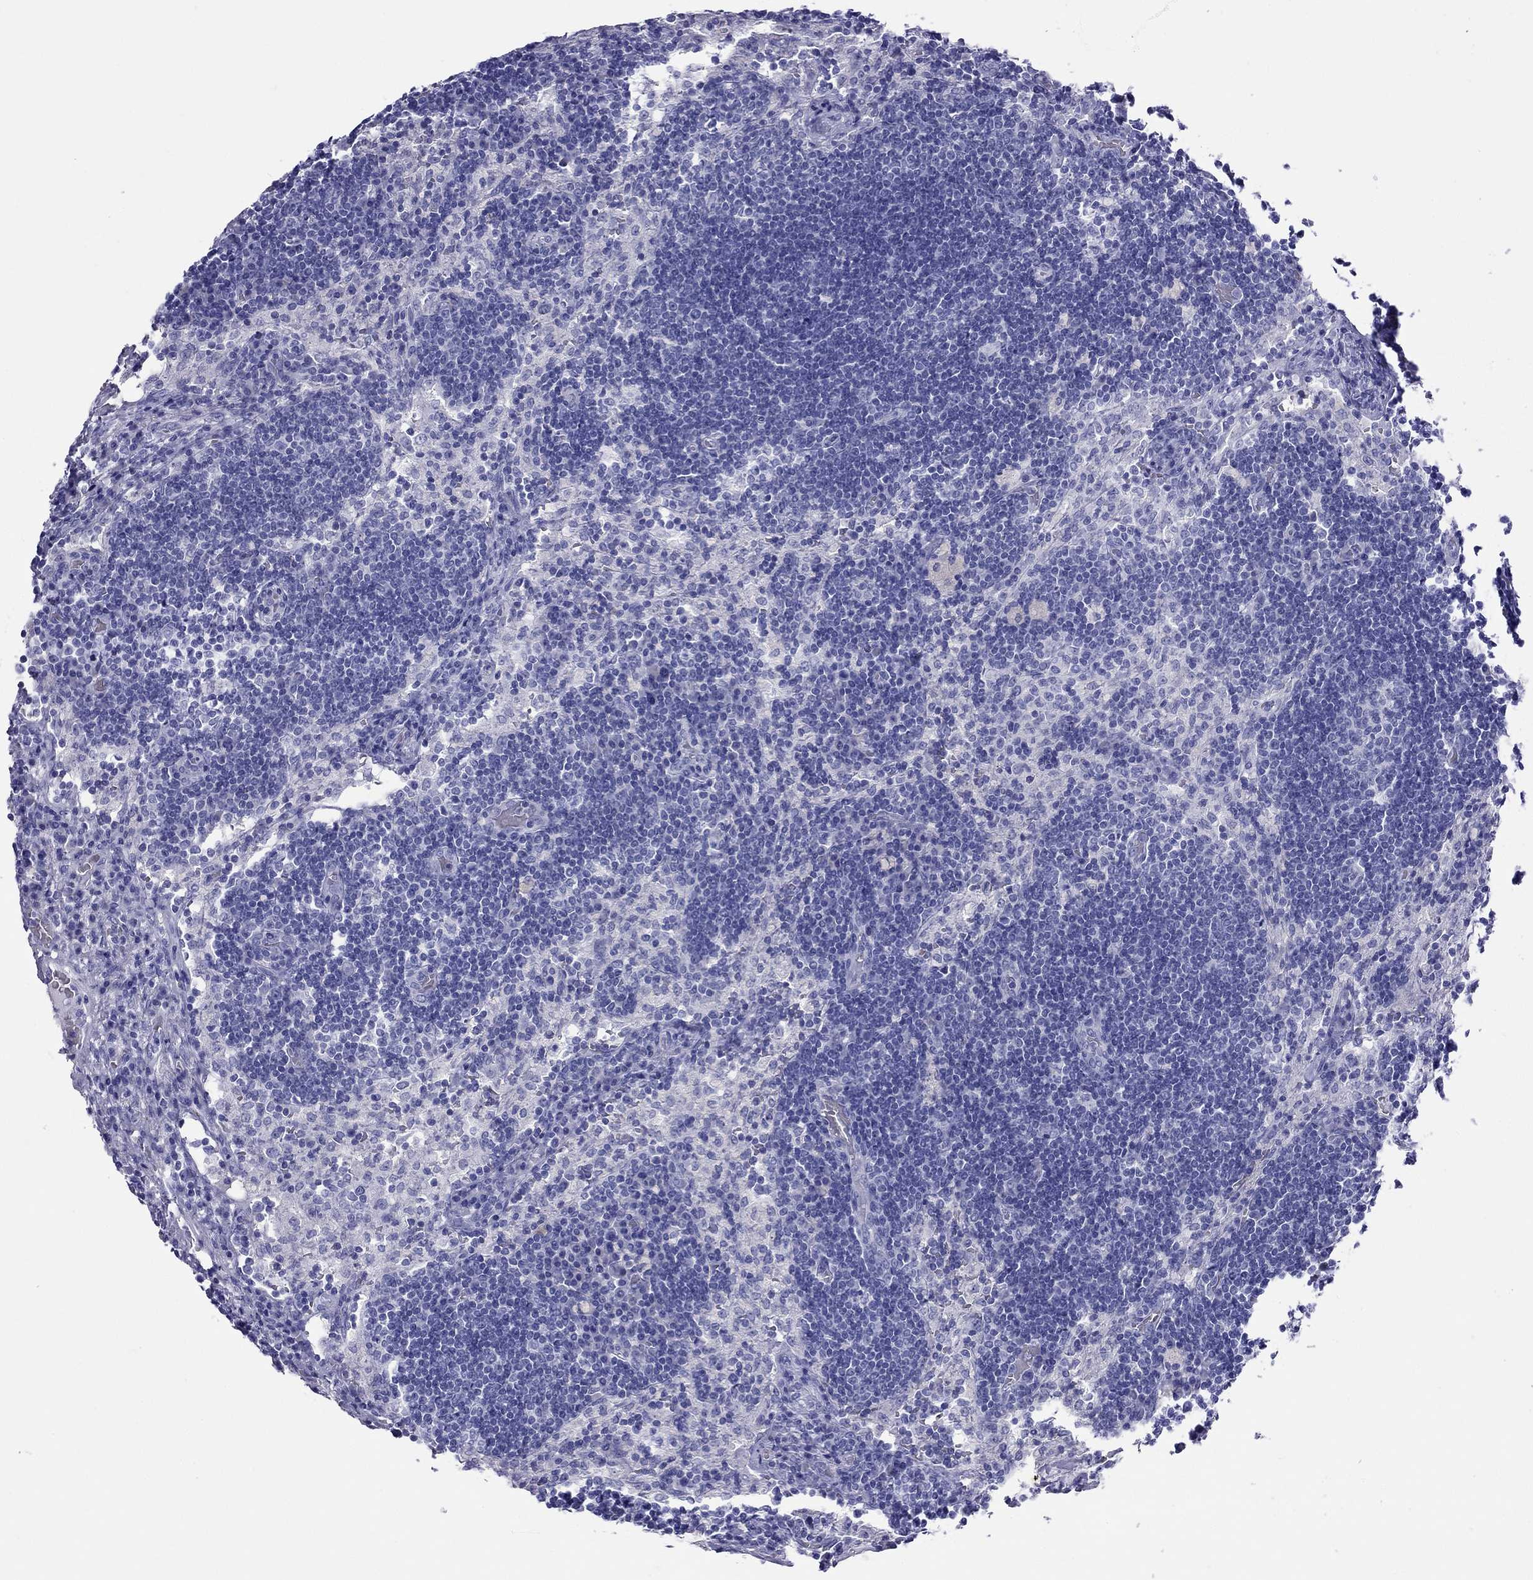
{"staining": {"intensity": "negative", "quantity": "none", "location": "none"}, "tissue": "lymph node", "cell_type": "Germinal center cells", "image_type": "normal", "snomed": [{"axis": "morphology", "description": "Normal tissue, NOS"}, {"axis": "topography", "description": "Lymph node"}], "caption": "IHC photomicrograph of unremarkable lymph node stained for a protein (brown), which shows no staining in germinal center cells. The staining is performed using DAB brown chromogen with nuclei counter-stained in using hematoxylin.", "gene": "PTPRN", "patient": {"sex": "male", "age": 63}}